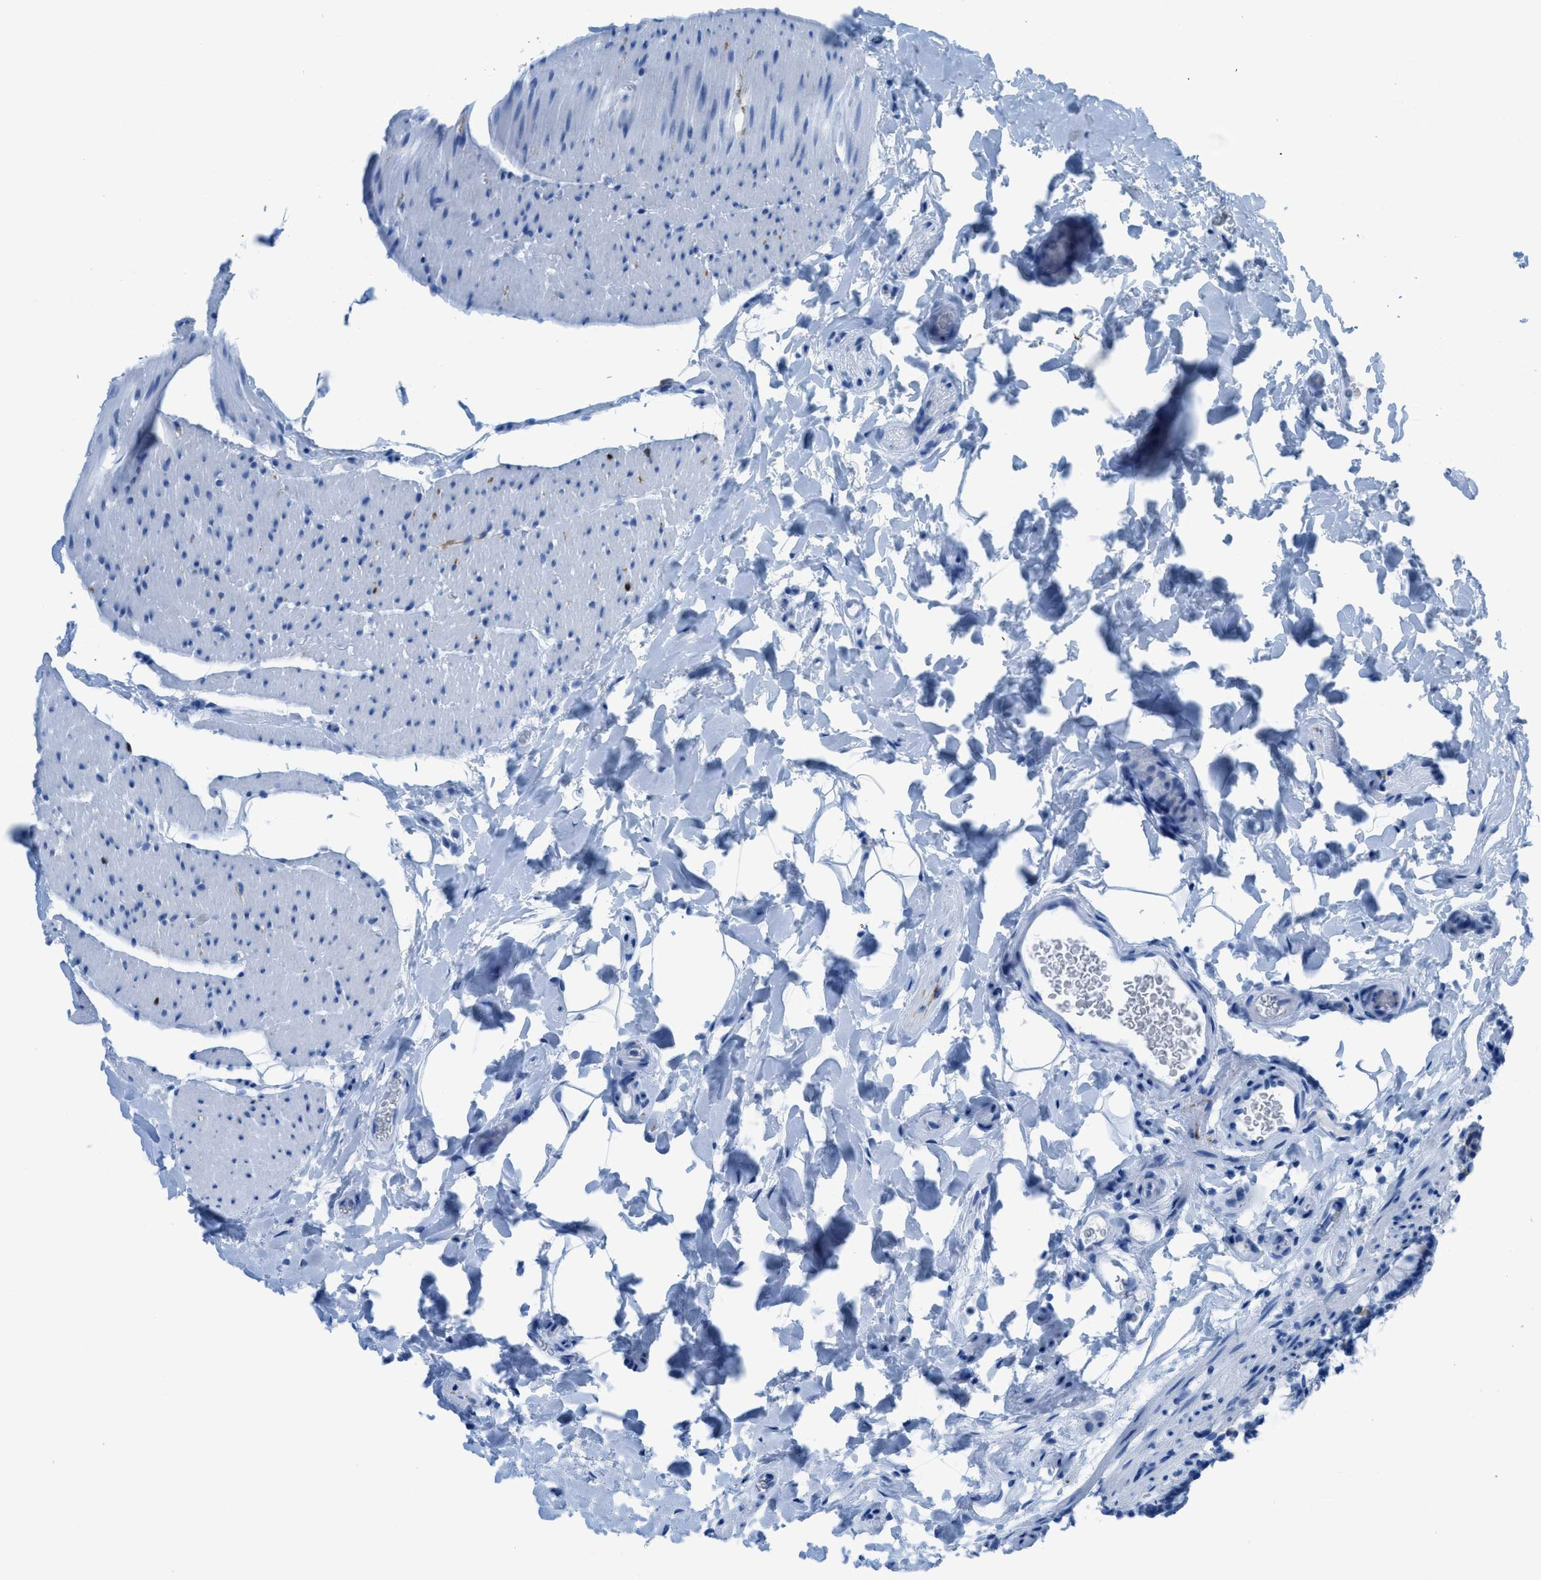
{"staining": {"intensity": "negative", "quantity": "none", "location": "none"}, "tissue": "colon", "cell_type": "Endothelial cells", "image_type": "normal", "snomed": [{"axis": "morphology", "description": "Normal tissue, NOS"}, {"axis": "topography", "description": "Colon"}], "caption": "Colon was stained to show a protein in brown. There is no significant expression in endothelial cells. Brightfield microscopy of IHC stained with DAB (brown) and hematoxylin (blue), captured at high magnification.", "gene": "CDKN2A", "patient": {"sex": "female", "age": 80}}